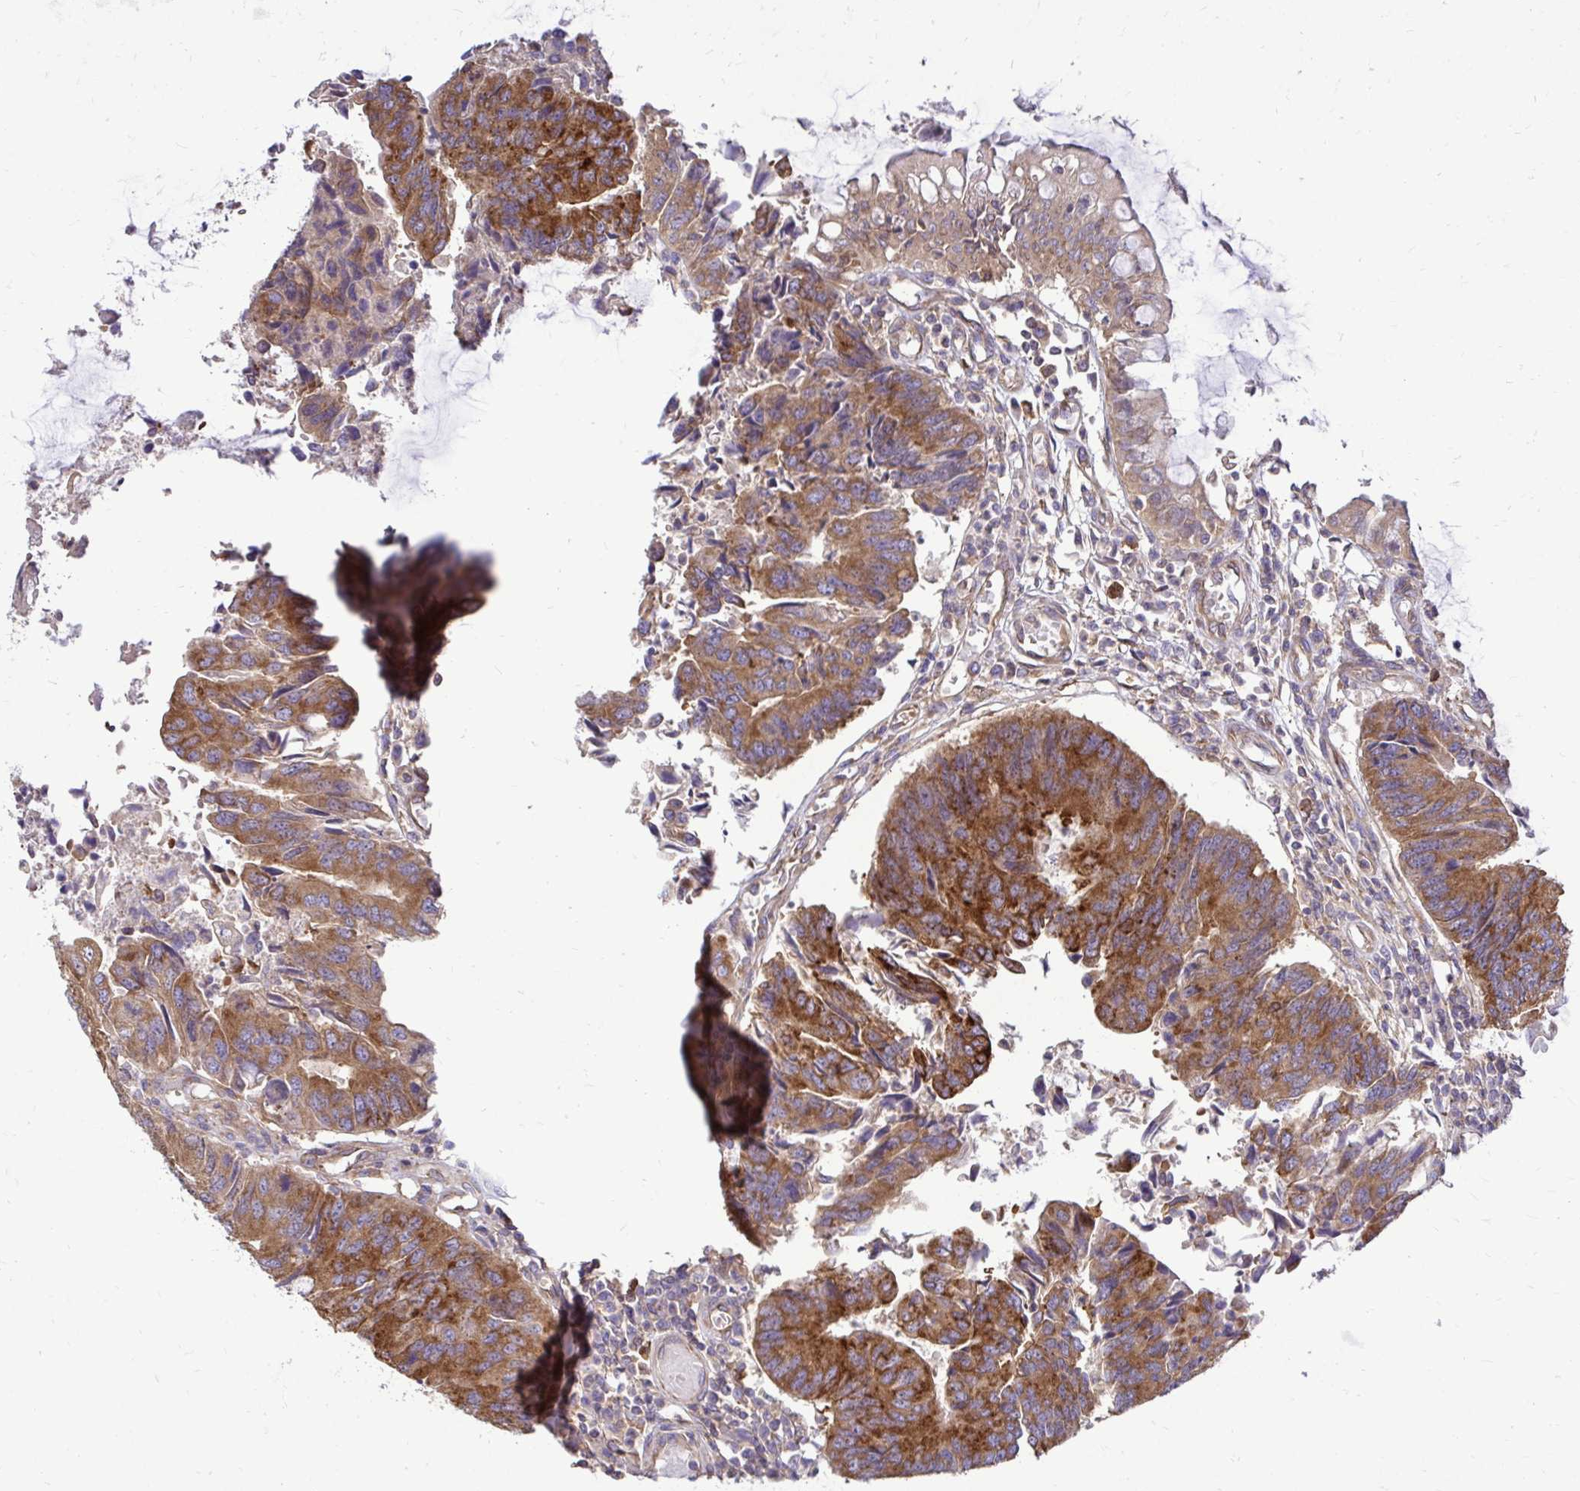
{"staining": {"intensity": "moderate", "quantity": ">75%", "location": "cytoplasmic/membranous"}, "tissue": "colorectal cancer", "cell_type": "Tumor cells", "image_type": "cancer", "snomed": [{"axis": "morphology", "description": "Adenocarcinoma, NOS"}, {"axis": "topography", "description": "Colon"}], "caption": "Adenocarcinoma (colorectal) stained for a protein (brown) demonstrates moderate cytoplasmic/membranous positive staining in about >75% of tumor cells.", "gene": "FMR1", "patient": {"sex": "female", "age": 67}}